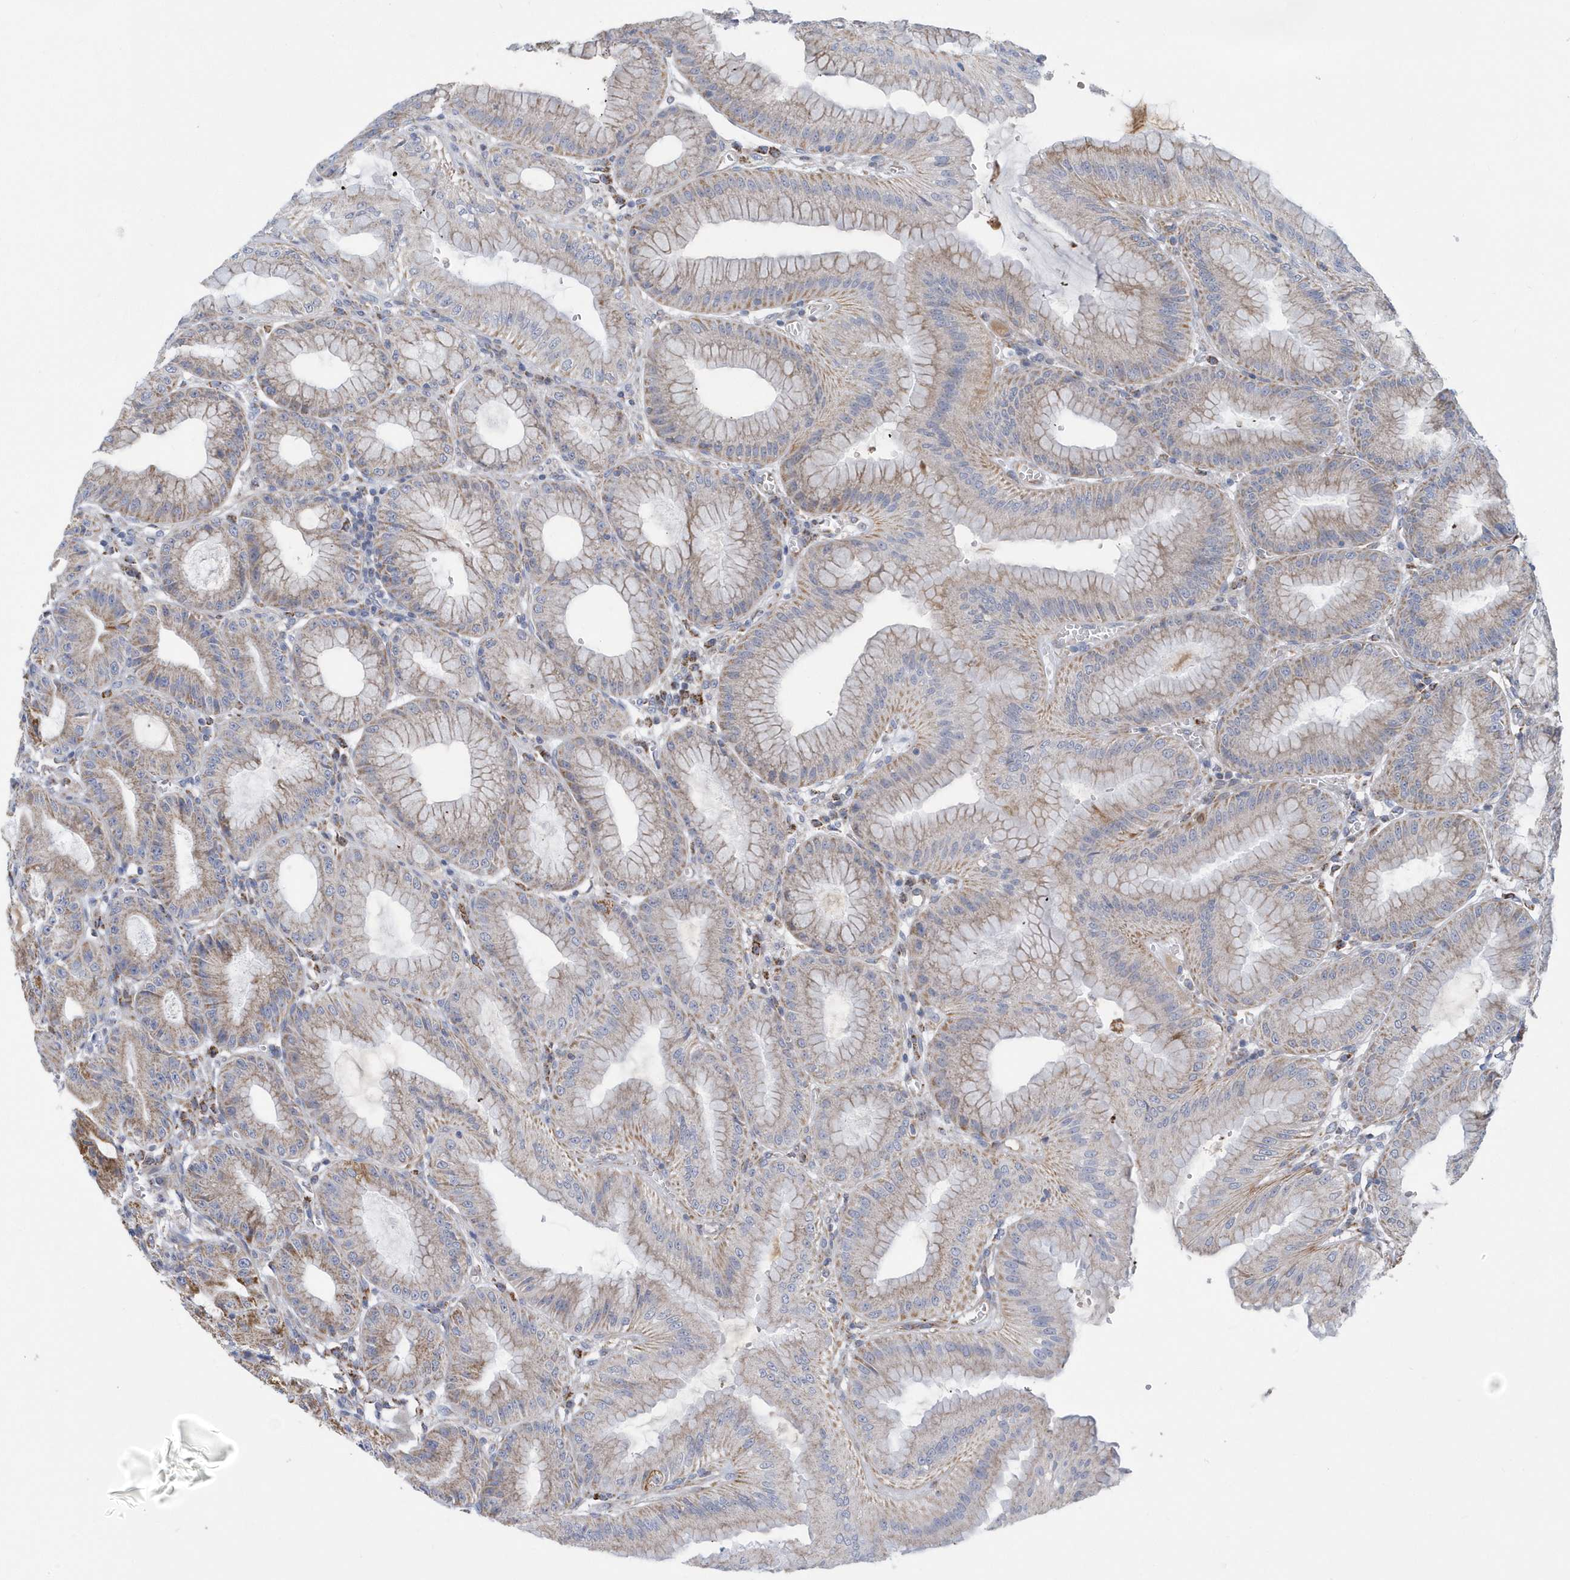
{"staining": {"intensity": "moderate", "quantity": "25%-75%", "location": "cytoplasmic/membranous"}, "tissue": "stomach", "cell_type": "Glandular cells", "image_type": "normal", "snomed": [{"axis": "morphology", "description": "Normal tissue, NOS"}, {"axis": "topography", "description": "Stomach, lower"}], "caption": "Protein analysis of benign stomach exhibits moderate cytoplasmic/membranous positivity in approximately 25%-75% of glandular cells. The staining was performed using DAB, with brown indicating positive protein expression. Nuclei are stained blue with hematoxylin.", "gene": "VWA5B2", "patient": {"sex": "male", "age": 71}}